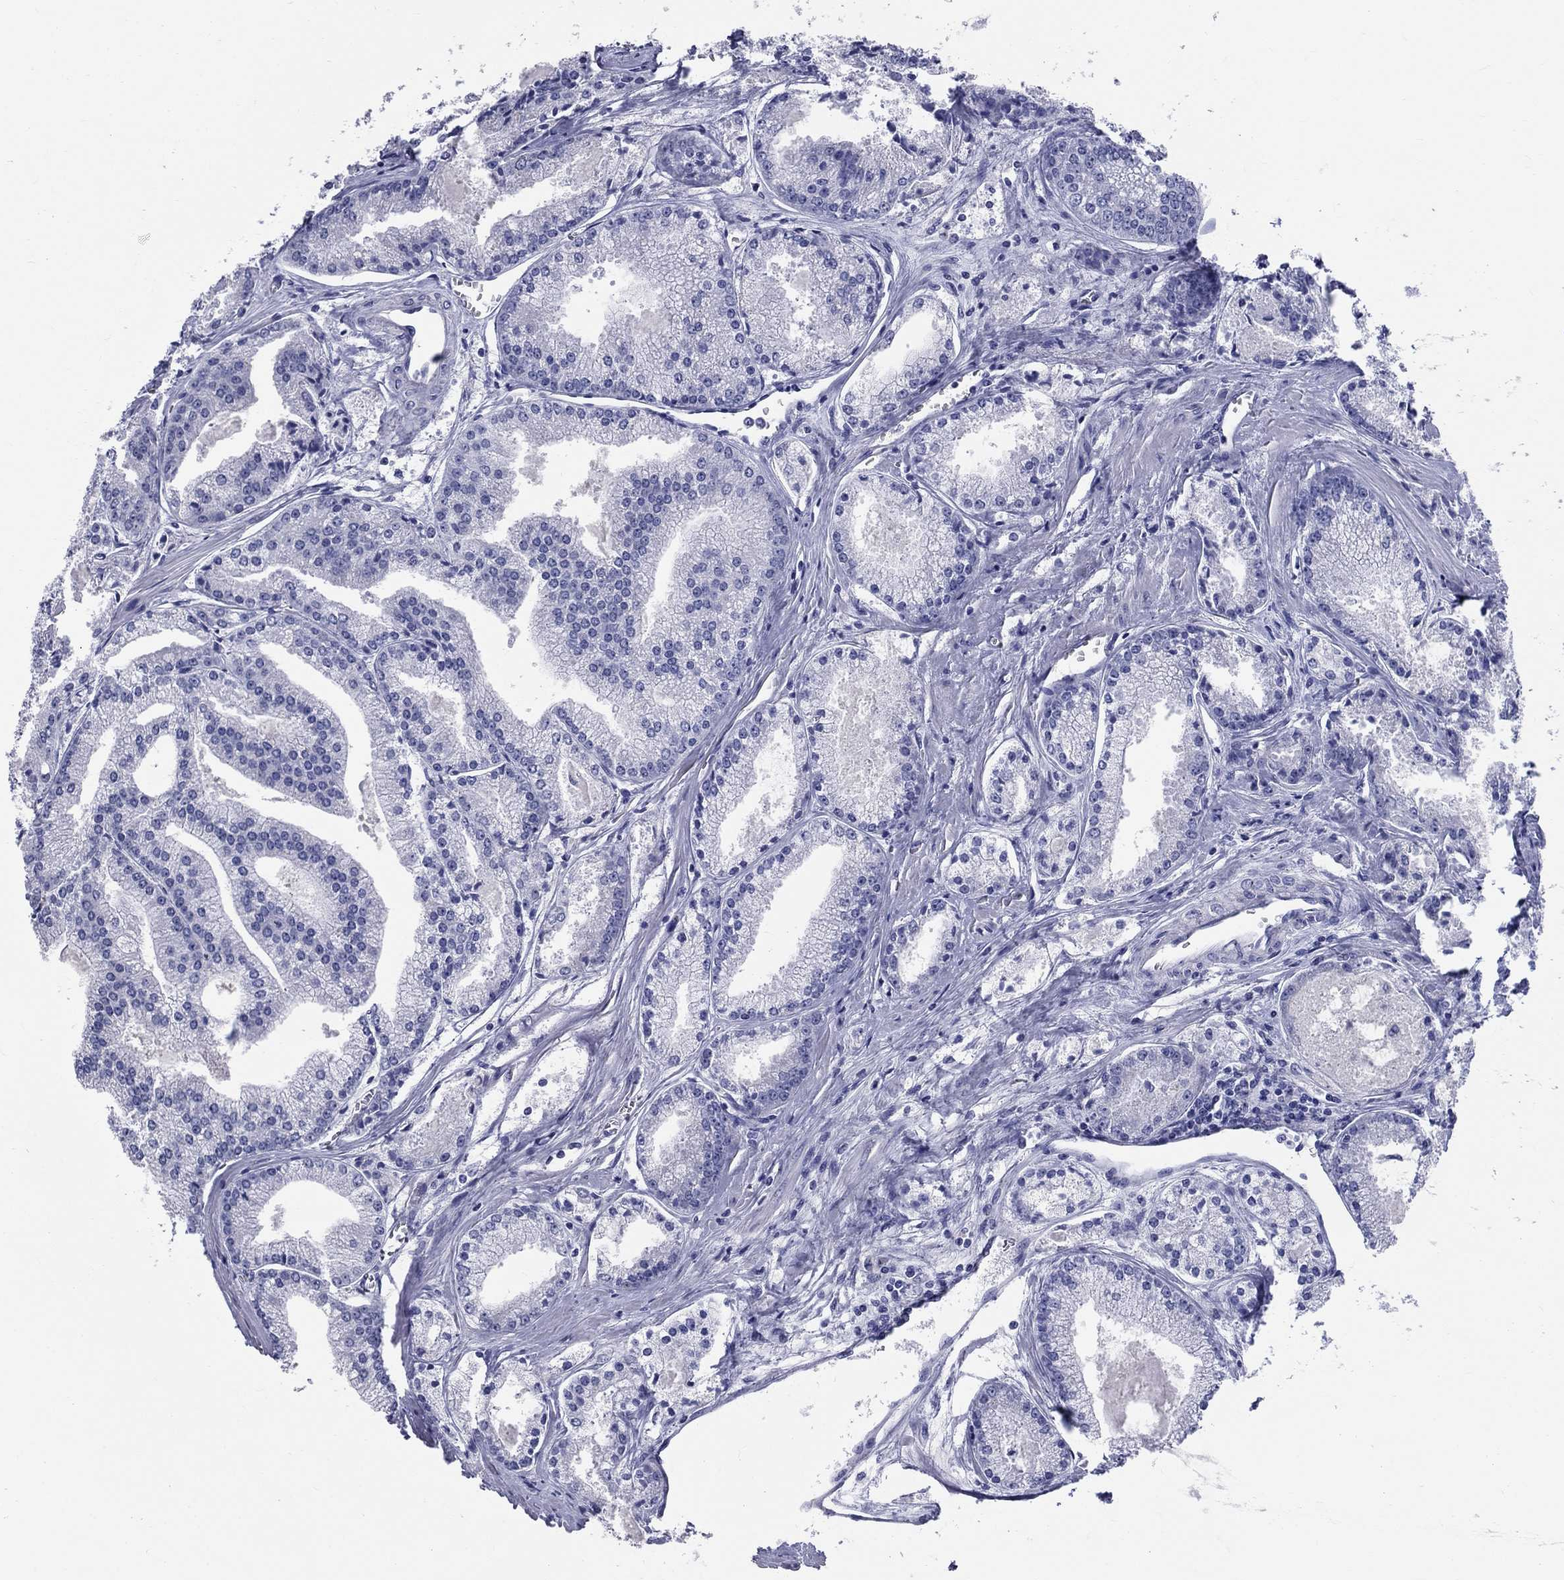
{"staining": {"intensity": "negative", "quantity": "none", "location": "none"}, "tissue": "prostate cancer", "cell_type": "Tumor cells", "image_type": "cancer", "snomed": [{"axis": "morphology", "description": "Adenocarcinoma, NOS"}, {"axis": "topography", "description": "Prostate"}], "caption": "There is no significant expression in tumor cells of adenocarcinoma (prostate).", "gene": "CEP43", "patient": {"sex": "male", "age": 72}}